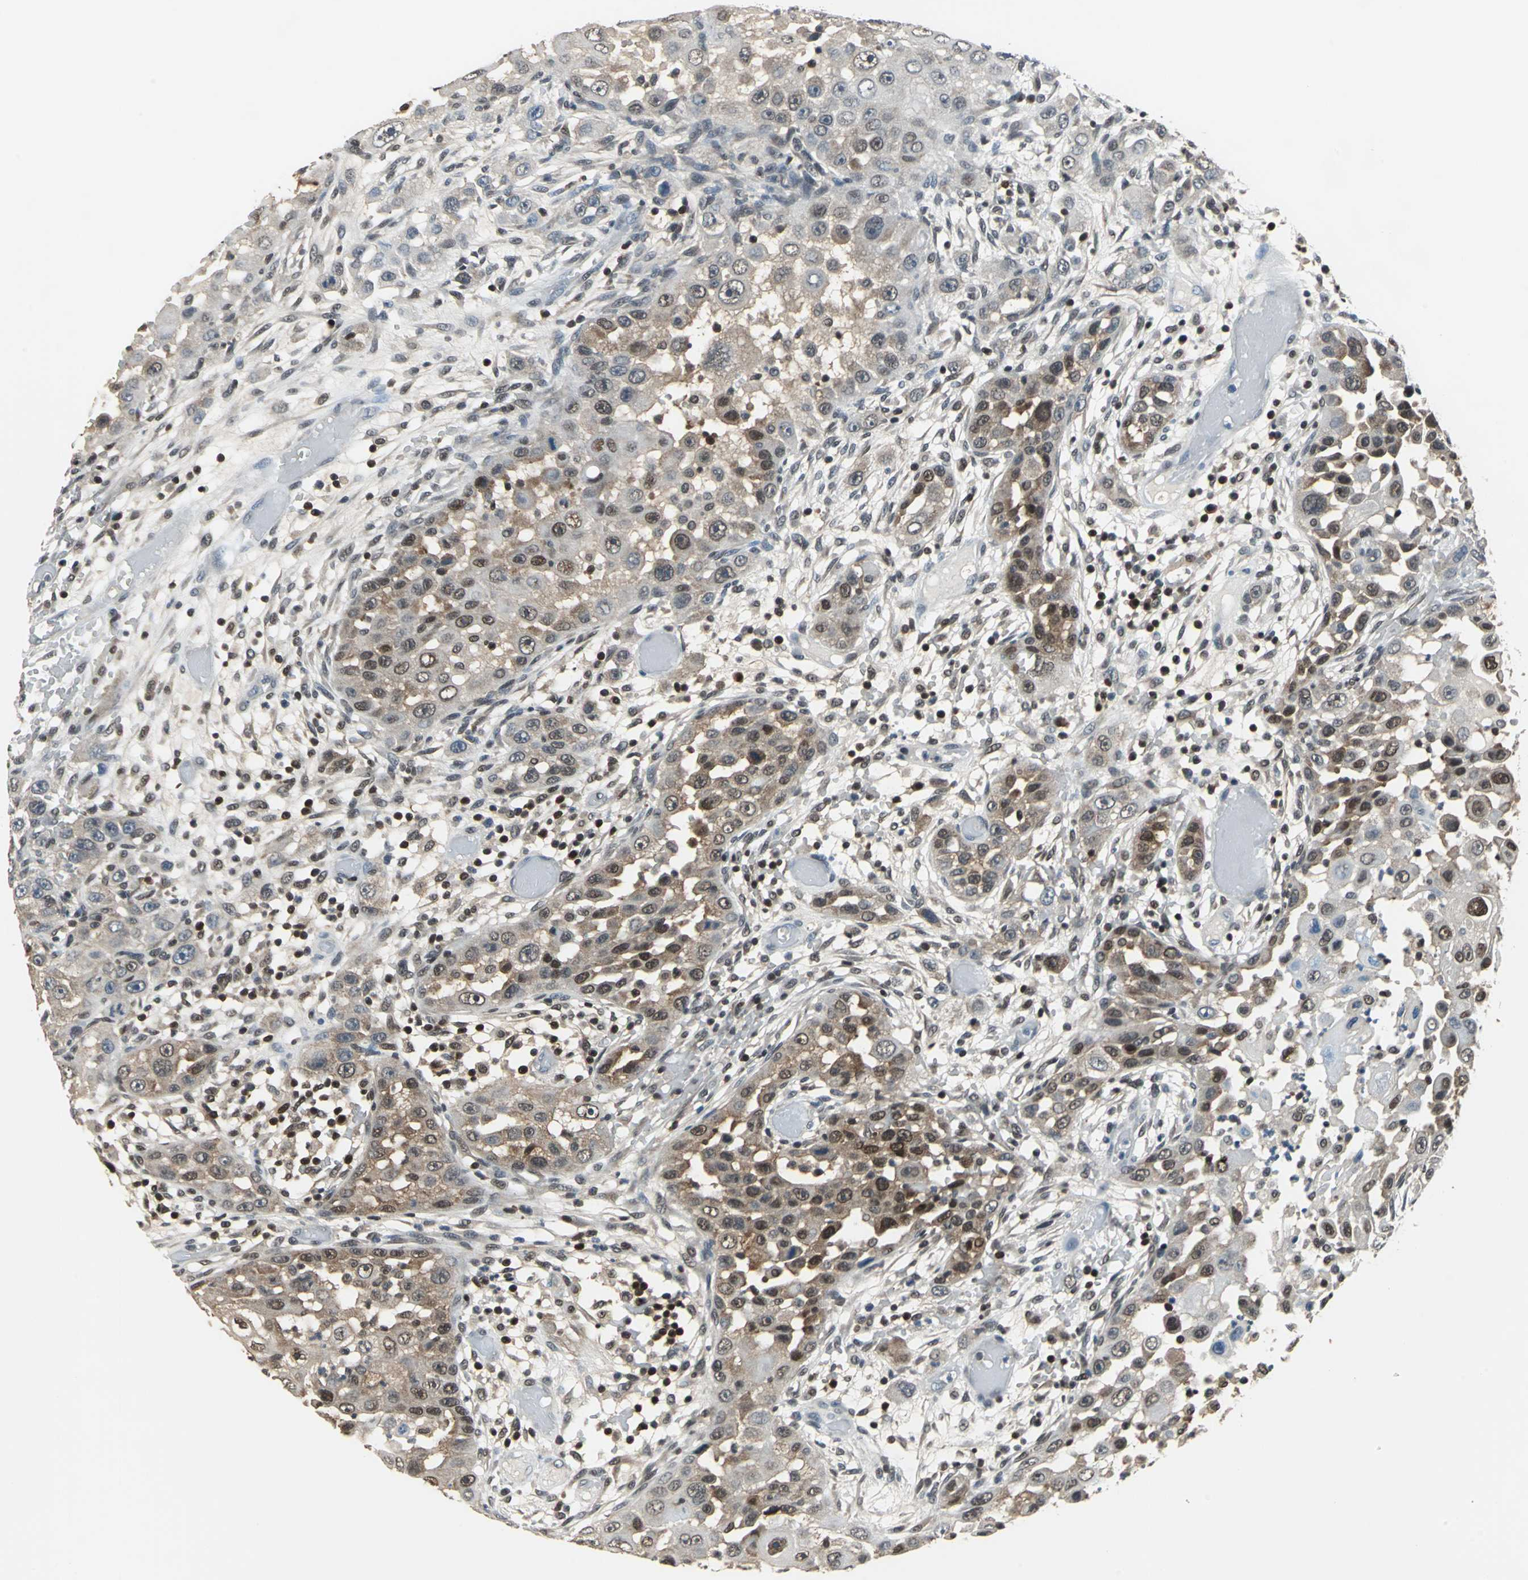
{"staining": {"intensity": "moderate", "quantity": "25%-75%", "location": "cytoplasmic/membranous,nuclear"}, "tissue": "head and neck cancer", "cell_type": "Tumor cells", "image_type": "cancer", "snomed": [{"axis": "morphology", "description": "Carcinoma, NOS"}, {"axis": "topography", "description": "Head-Neck"}], "caption": "Moderate cytoplasmic/membranous and nuclear protein expression is seen in about 25%-75% of tumor cells in head and neck cancer (carcinoma).", "gene": "PSME1", "patient": {"sex": "male", "age": 87}}